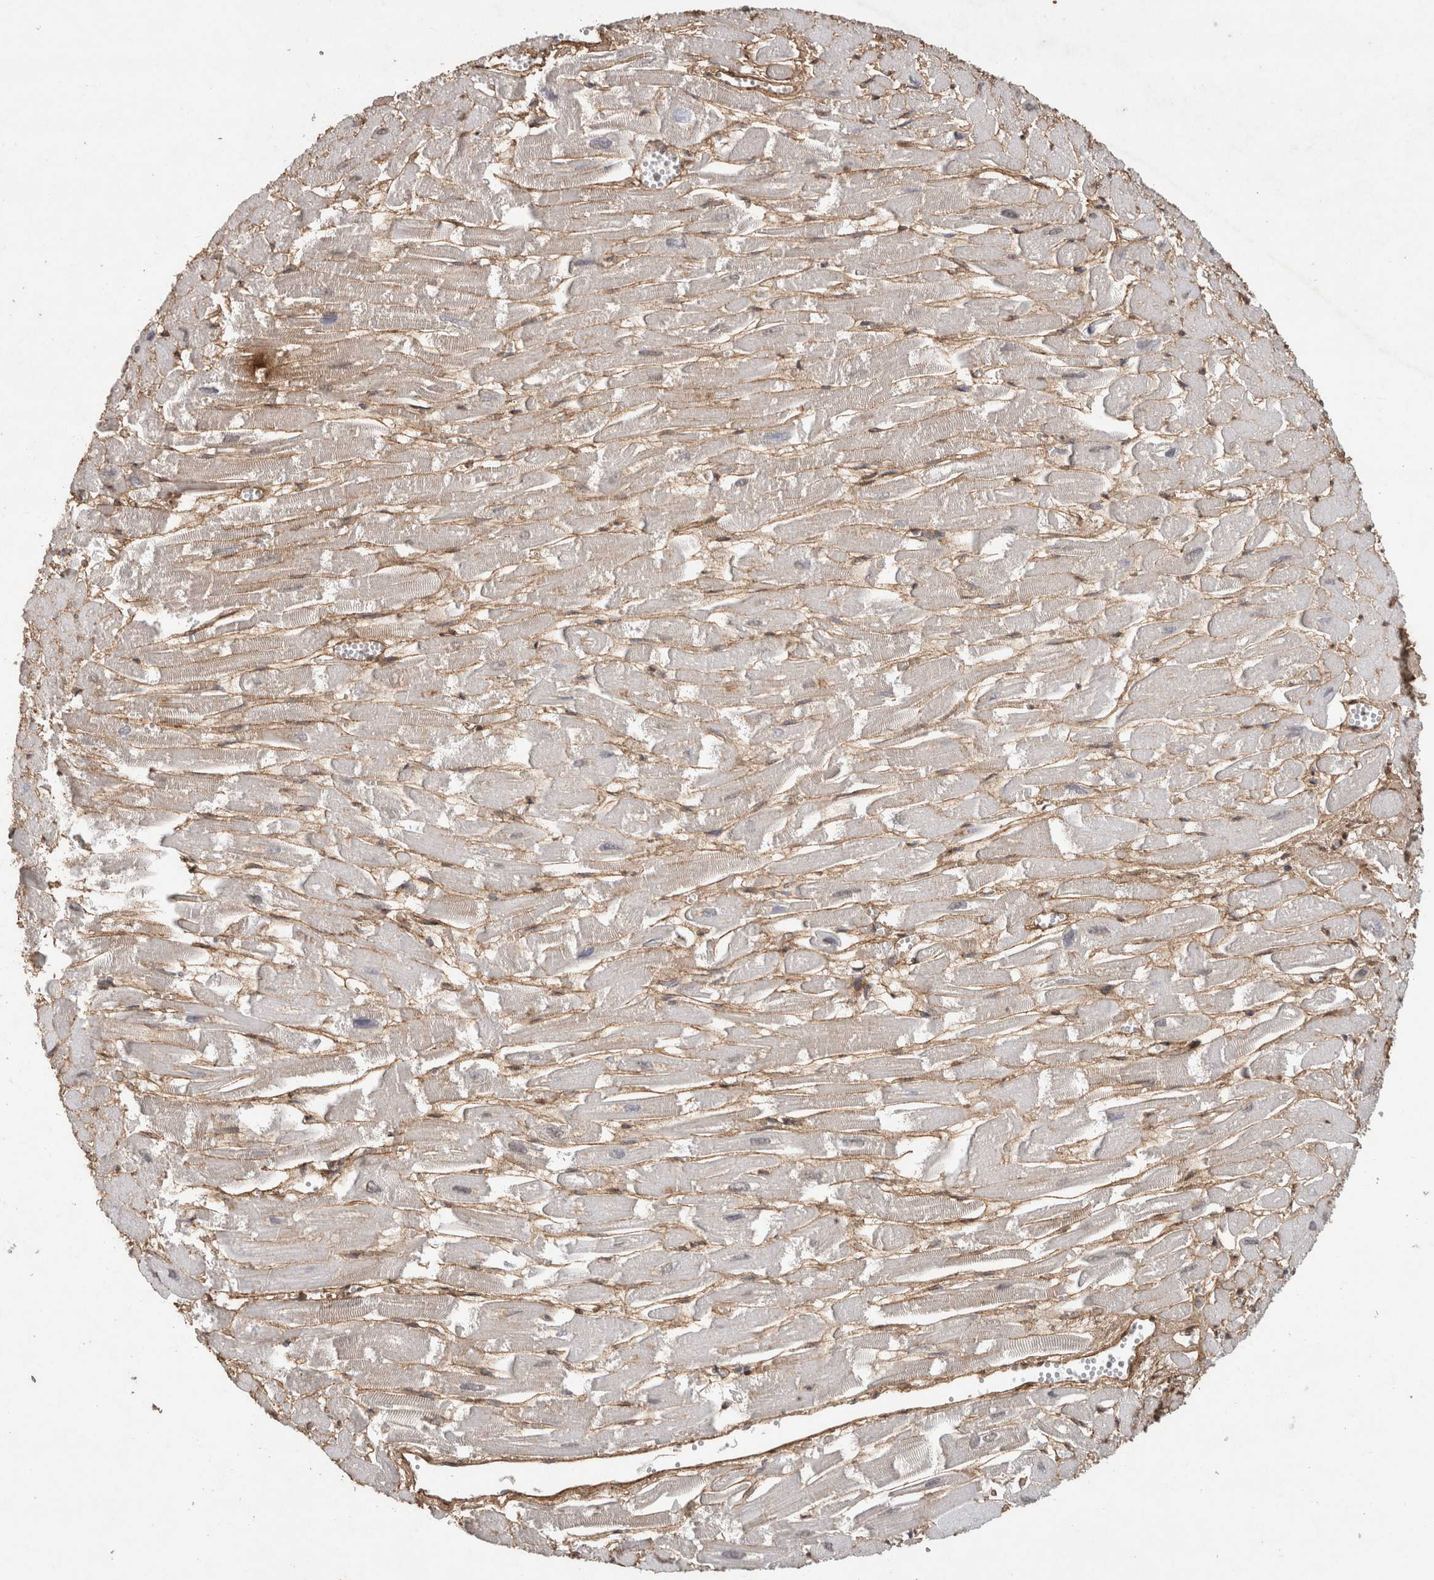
{"staining": {"intensity": "negative", "quantity": "none", "location": "none"}, "tissue": "heart muscle", "cell_type": "Cardiomyocytes", "image_type": "normal", "snomed": [{"axis": "morphology", "description": "Normal tissue, NOS"}, {"axis": "topography", "description": "Heart"}], "caption": "Immunohistochemistry (IHC) micrograph of normal heart muscle: human heart muscle stained with DAB displays no significant protein expression in cardiomyocytes.", "gene": "C1QTNF5", "patient": {"sex": "male", "age": 54}}